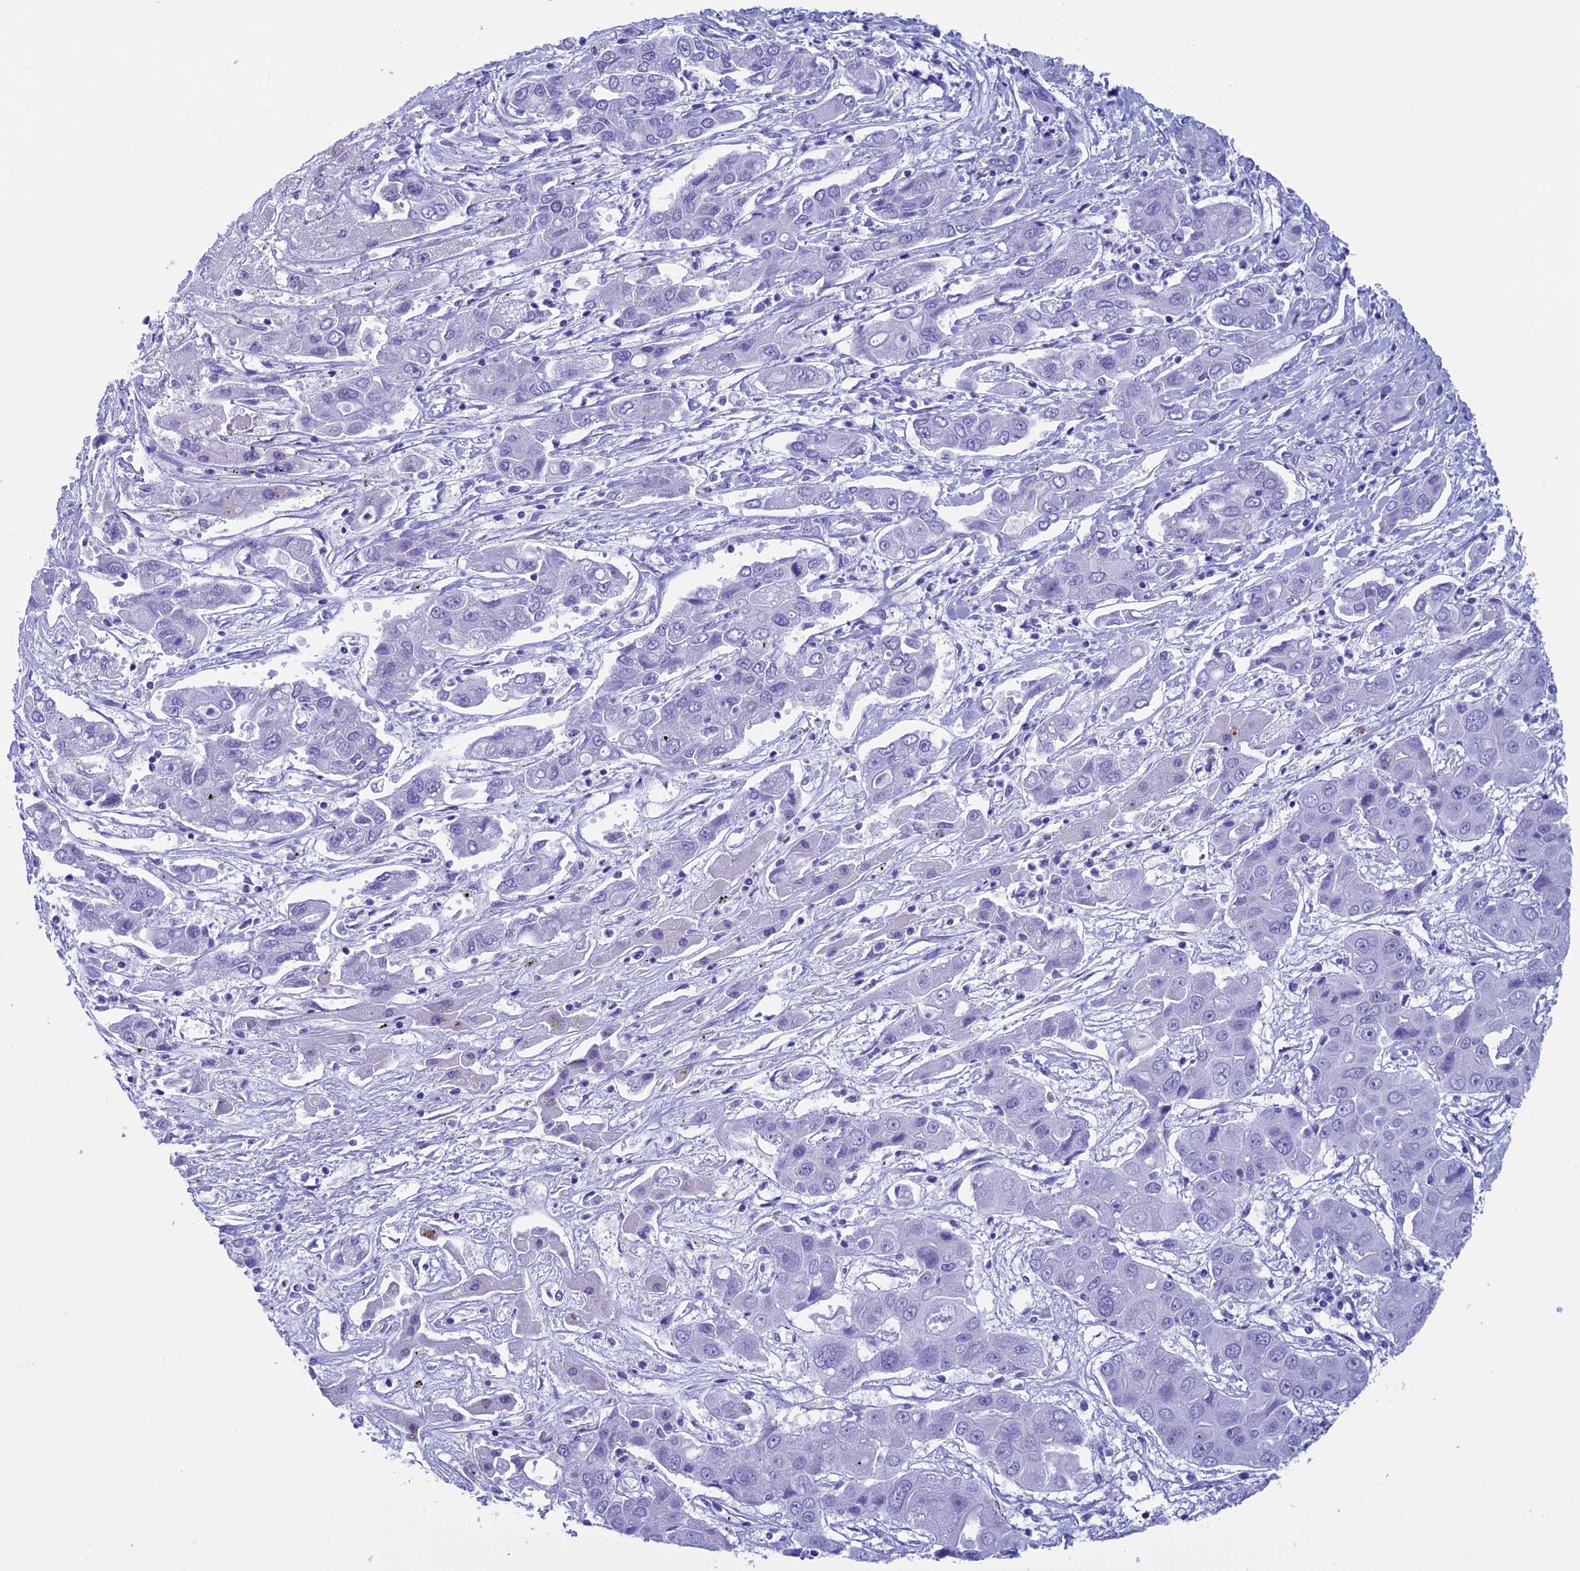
{"staining": {"intensity": "negative", "quantity": "none", "location": "none"}, "tissue": "liver cancer", "cell_type": "Tumor cells", "image_type": "cancer", "snomed": [{"axis": "morphology", "description": "Cholangiocarcinoma"}, {"axis": "topography", "description": "Liver"}], "caption": "Cholangiocarcinoma (liver) was stained to show a protein in brown. There is no significant staining in tumor cells.", "gene": "FAM169A", "patient": {"sex": "male", "age": 67}}